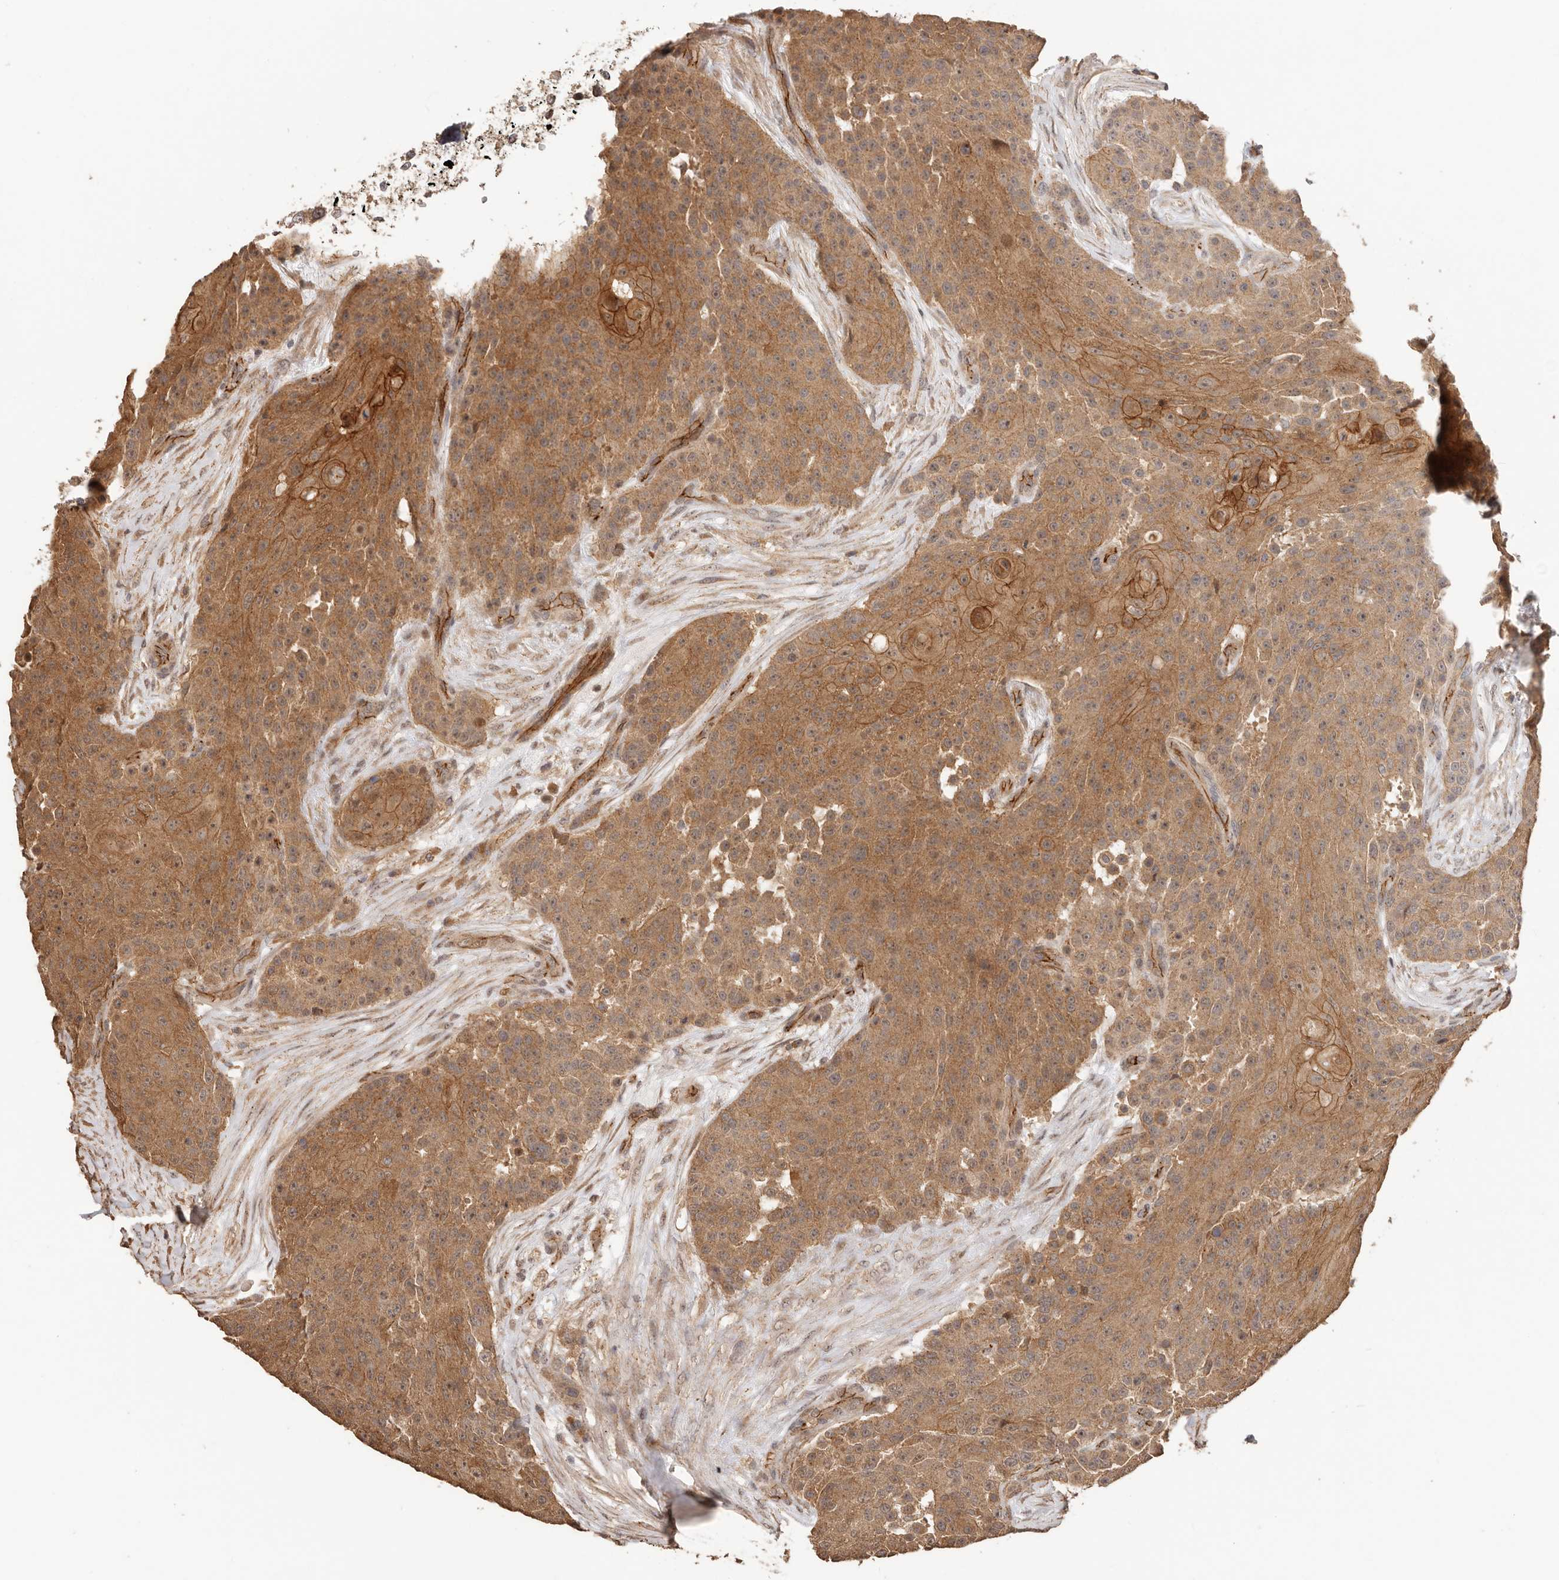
{"staining": {"intensity": "moderate", "quantity": ">75%", "location": "cytoplasmic/membranous"}, "tissue": "urothelial cancer", "cell_type": "Tumor cells", "image_type": "cancer", "snomed": [{"axis": "morphology", "description": "Urothelial carcinoma, High grade"}, {"axis": "topography", "description": "Urinary bladder"}], "caption": "A micrograph of urothelial carcinoma (high-grade) stained for a protein displays moderate cytoplasmic/membranous brown staining in tumor cells.", "gene": "AFDN", "patient": {"sex": "female", "age": 63}}